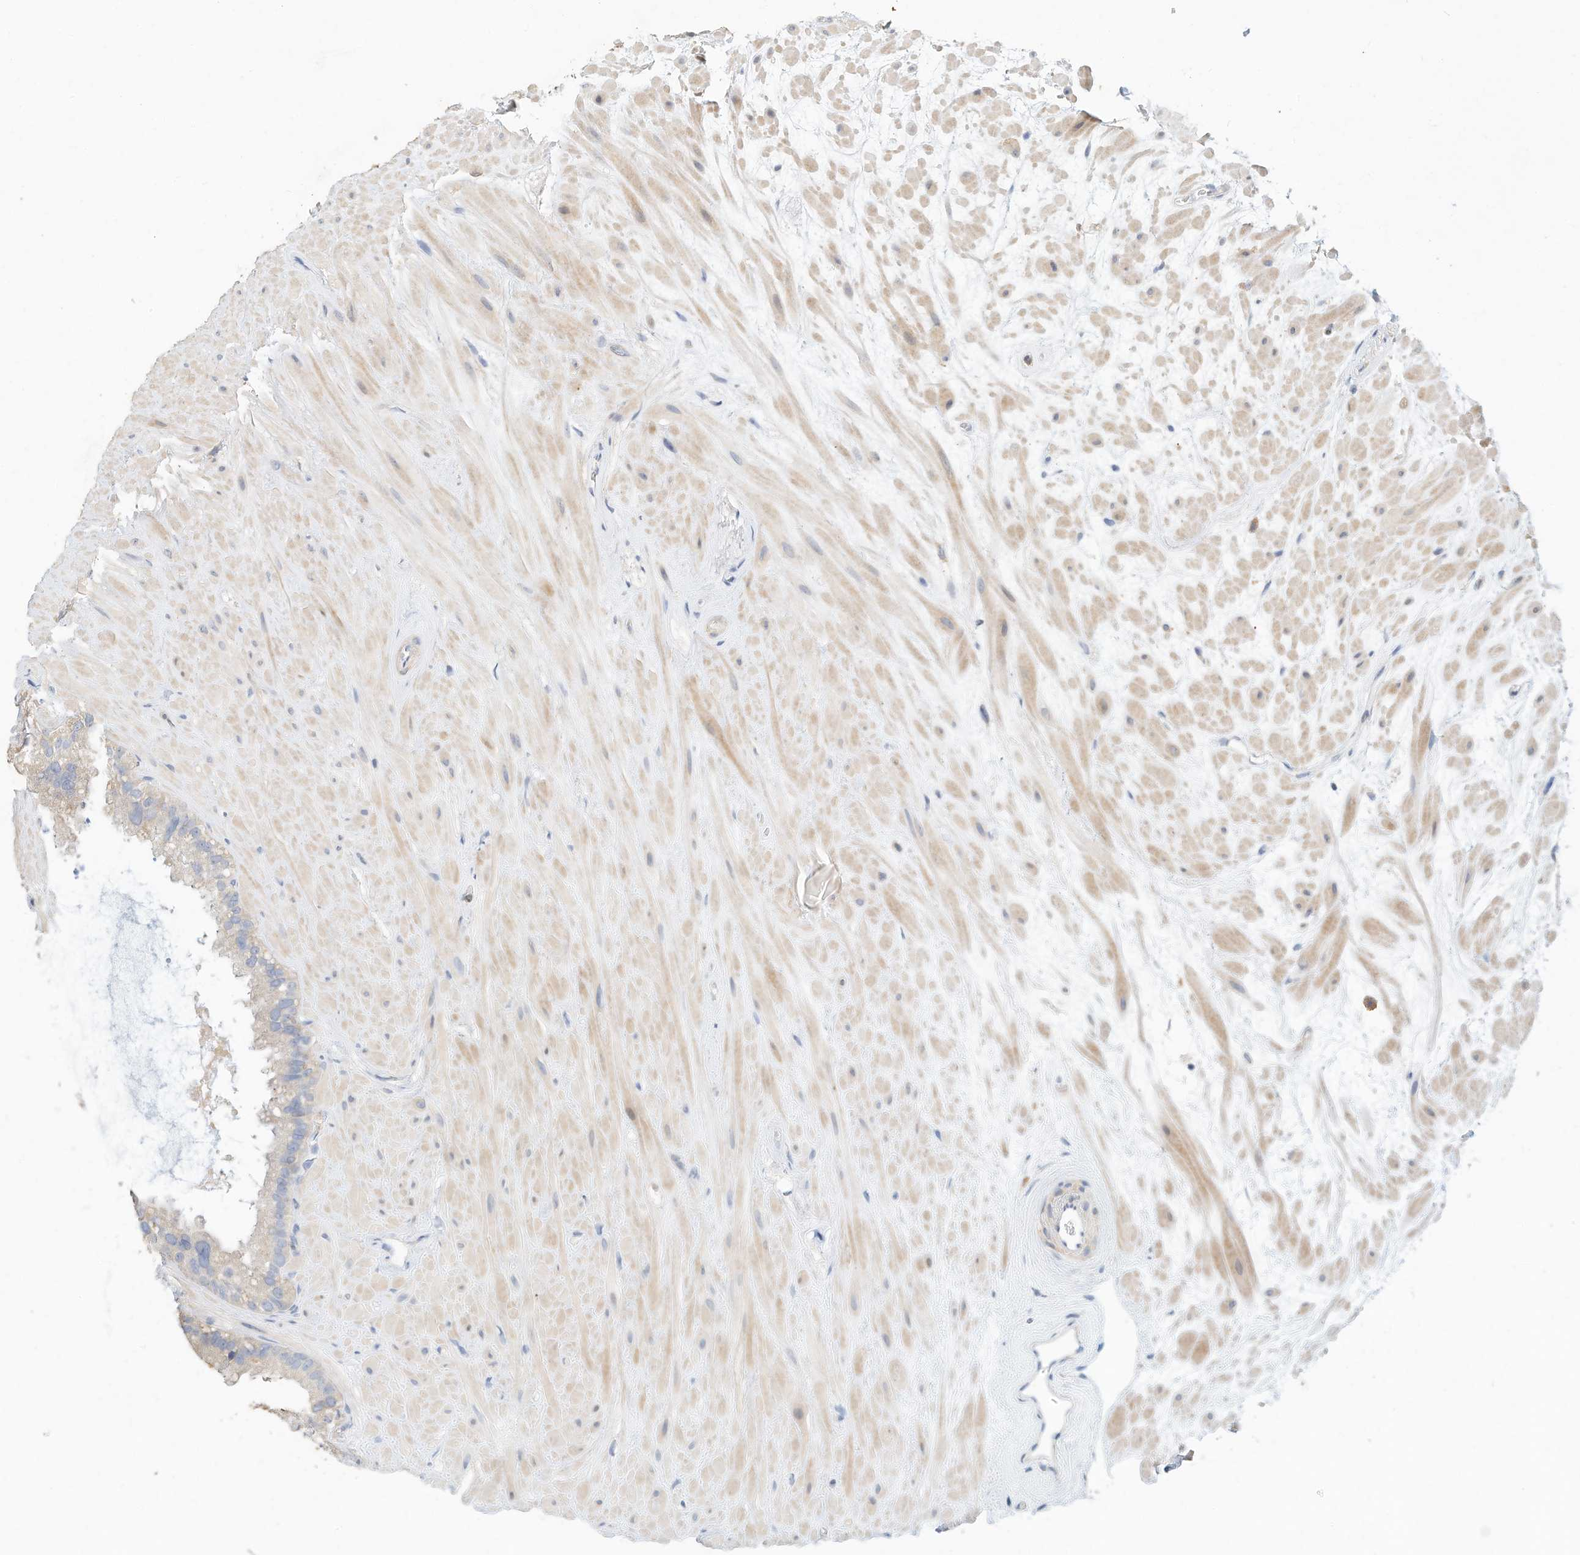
{"staining": {"intensity": "negative", "quantity": "none", "location": "none"}, "tissue": "seminal vesicle", "cell_type": "Glandular cells", "image_type": "normal", "snomed": [{"axis": "morphology", "description": "Normal tissue, NOS"}, {"axis": "topography", "description": "Seminal veicle"}], "caption": "This is an immunohistochemistry micrograph of unremarkable human seminal vesicle. There is no expression in glandular cells.", "gene": "MICAL1", "patient": {"sex": "male", "age": 80}}